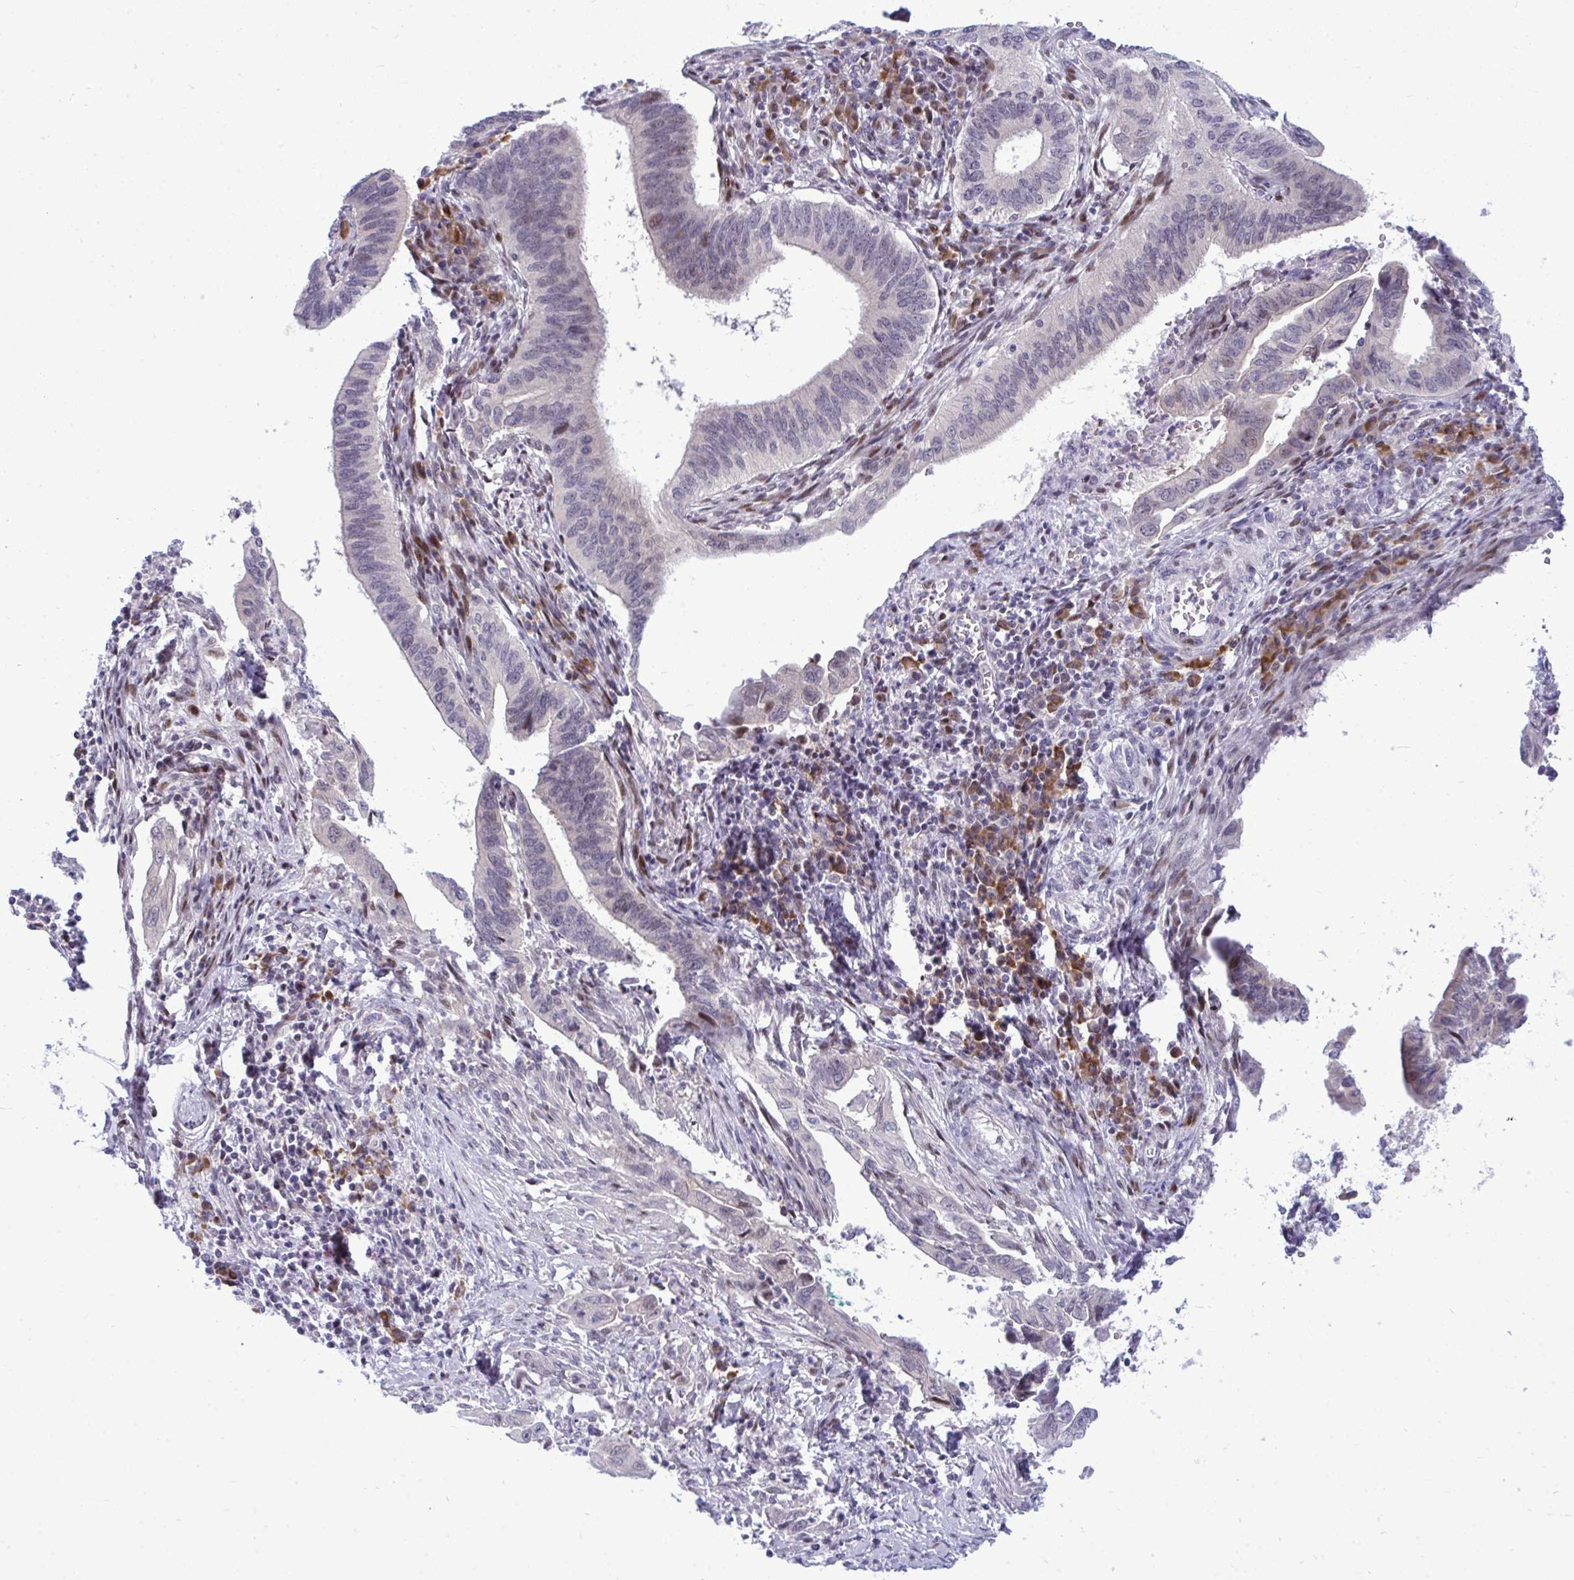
{"staining": {"intensity": "weak", "quantity": "<25%", "location": "nuclear"}, "tissue": "cervical cancer", "cell_type": "Tumor cells", "image_type": "cancer", "snomed": [{"axis": "morphology", "description": "Adenocarcinoma, NOS"}, {"axis": "topography", "description": "Cervix"}], "caption": "Protein analysis of cervical cancer demonstrates no significant positivity in tumor cells.", "gene": "TAB1", "patient": {"sex": "female", "age": 42}}